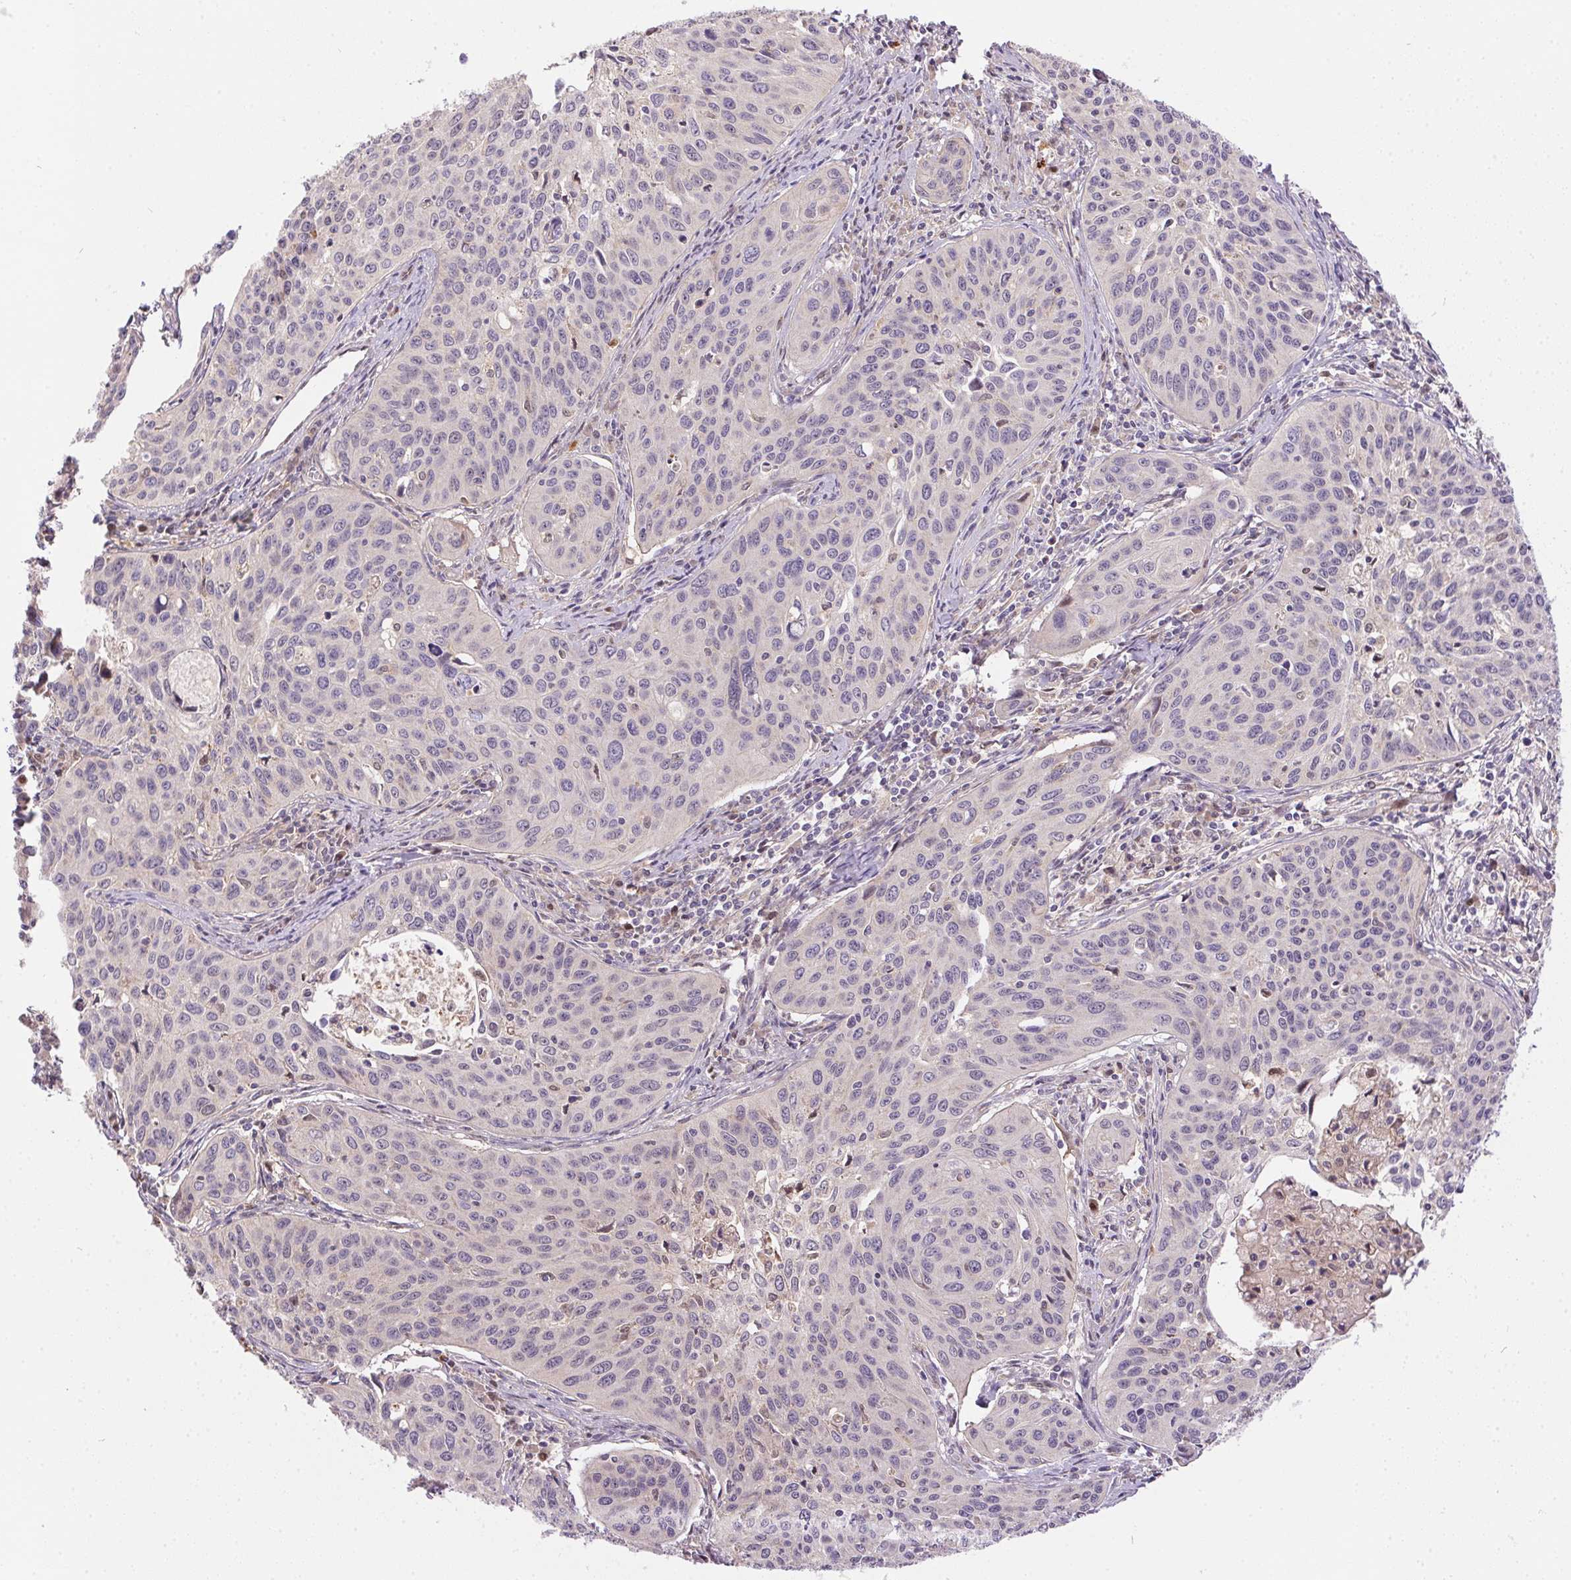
{"staining": {"intensity": "negative", "quantity": "none", "location": "none"}, "tissue": "cervical cancer", "cell_type": "Tumor cells", "image_type": "cancer", "snomed": [{"axis": "morphology", "description": "Squamous cell carcinoma, NOS"}, {"axis": "topography", "description": "Cervix"}], "caption": "This is a micrograph of IHC staining of cervical squamous cell carcinoma, which shows no positivity in tumor cells.", "gene": "NUDT16", "patient": {"sex": "female", "age": 31}}